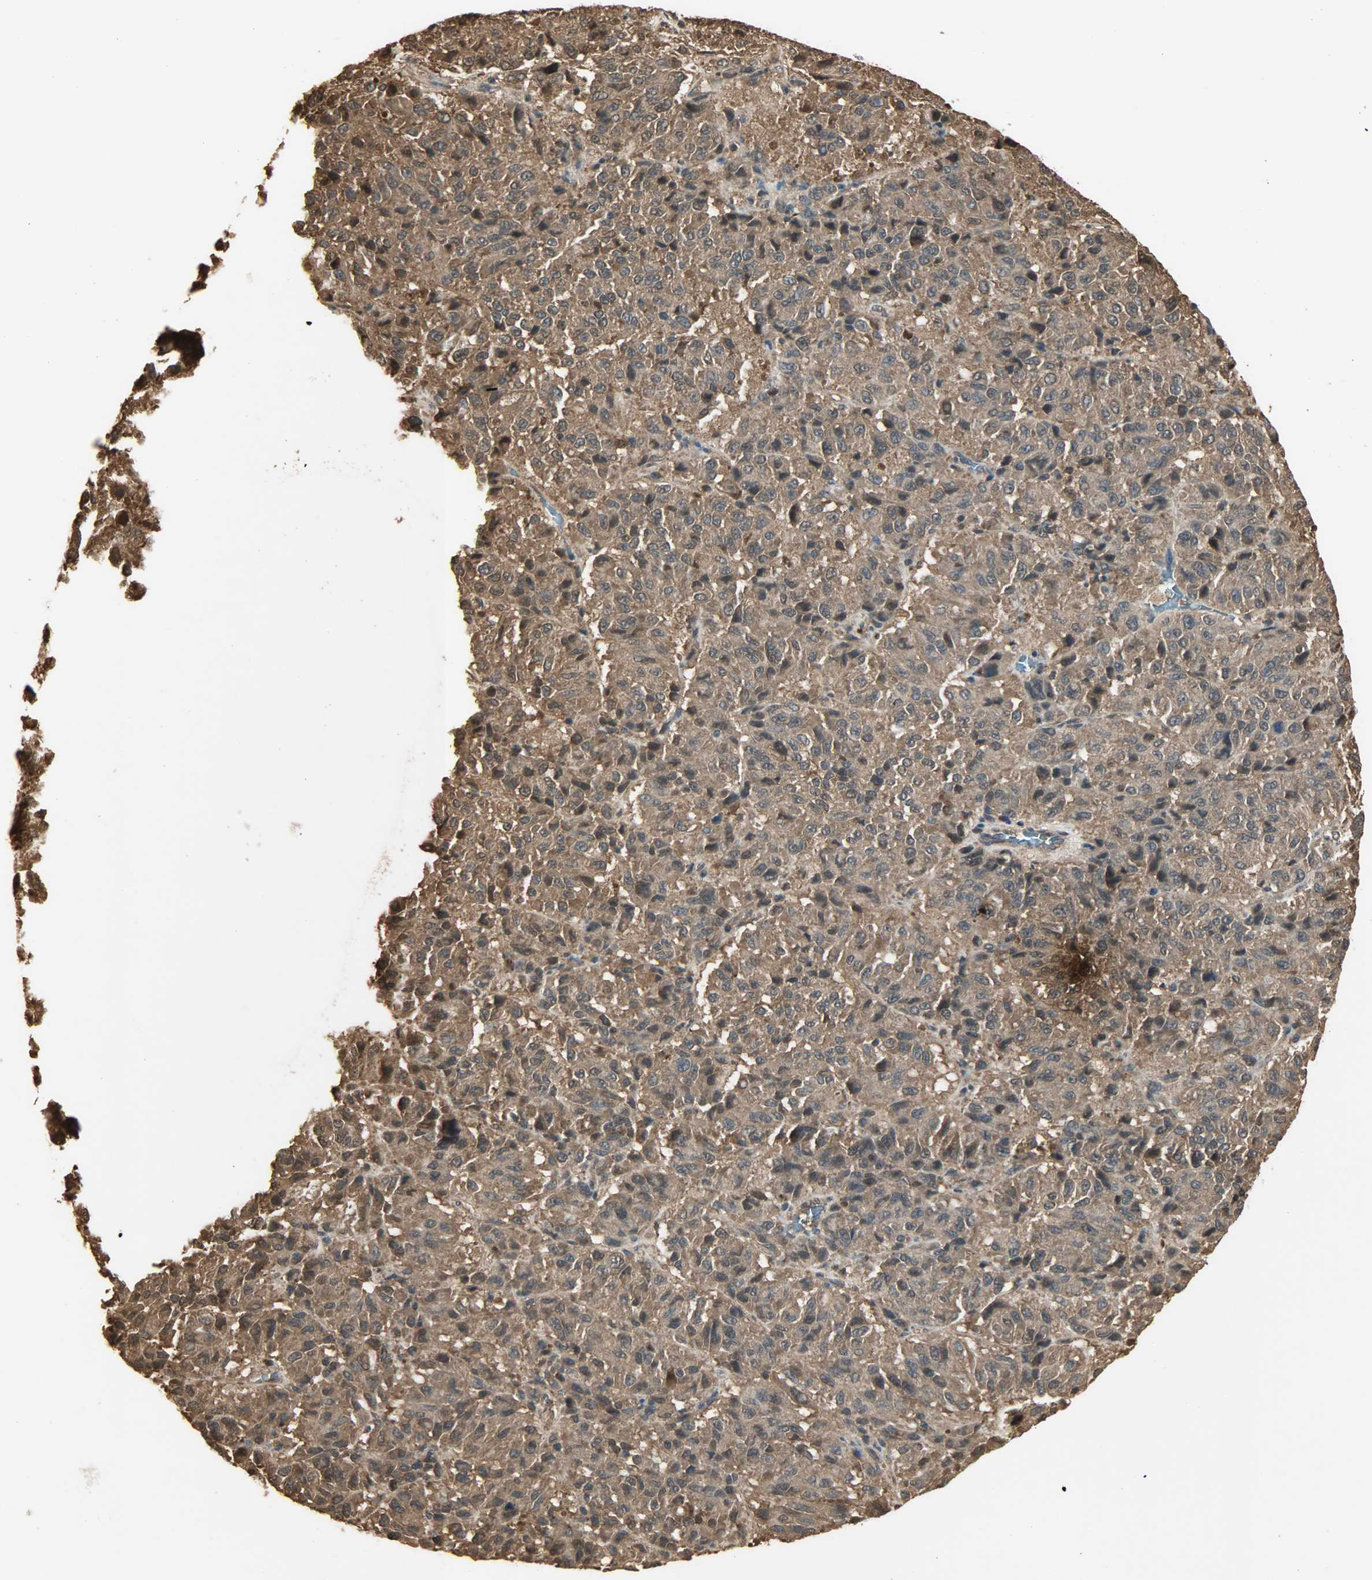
{"staining": {"intensity": "moderate", "quantity": ">75%", "location": "cytoplasmic/membranous,nuclear"}, "tissue": "melanoma", "cell_type": "Tumor cells", "image_type": "cancer", "snomed": [{"axis": "morphology", "description": "Malignant melanoma, Metastatic site"}, {"axis": "topography", "description": "Lung"}], "caption": "A photomicrograph of malignant melanoma (metastatic site) stained for a protein reveals moderate cytoplasmic/membranous and nuclear brown staining in tumor cells.", "gene": "YWHAZ", "patient": {"sex": "male", "age": 64}}